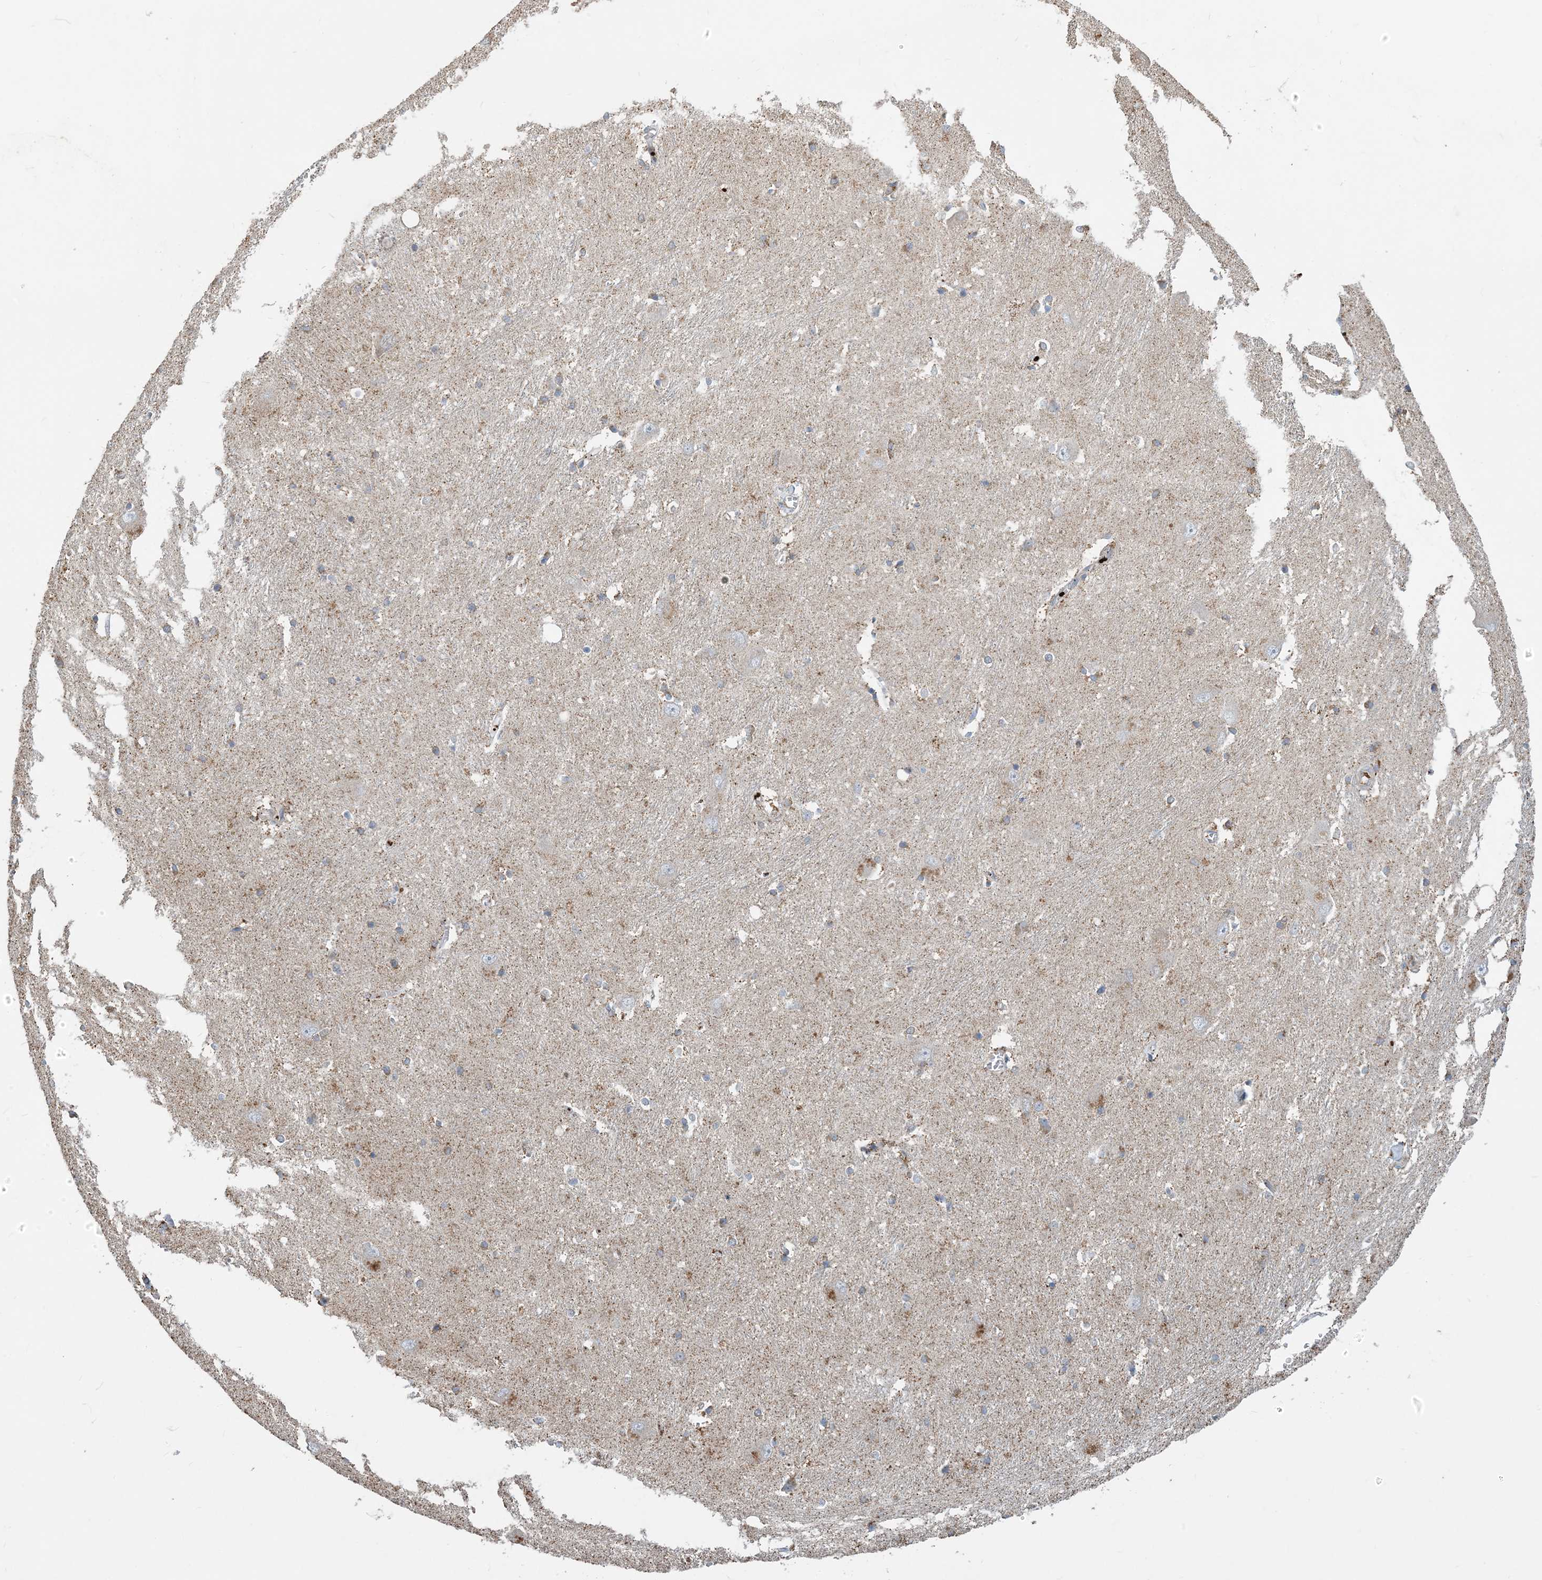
{"staining": {"intensity": "moderate", "quantity": "25%-75%", "location": "cytoplasmic/membranous"}, "tissue": "caudate", "cell_type": "Glial cells", "image_type": "normal", "snomed": [{"axis": "morphology", "description": "Normal tissue, NOS"}, {"axis": "topography", "description": "Lateral ventricle wall"}], "caption": "Caudate stained with a brown dye exhibits moderate cytoplasmic/membranous positive staining in about 25%-75% of glial cells.", "gene": "ECHDC1", "patient": {"sex": "male", "age": 37}}